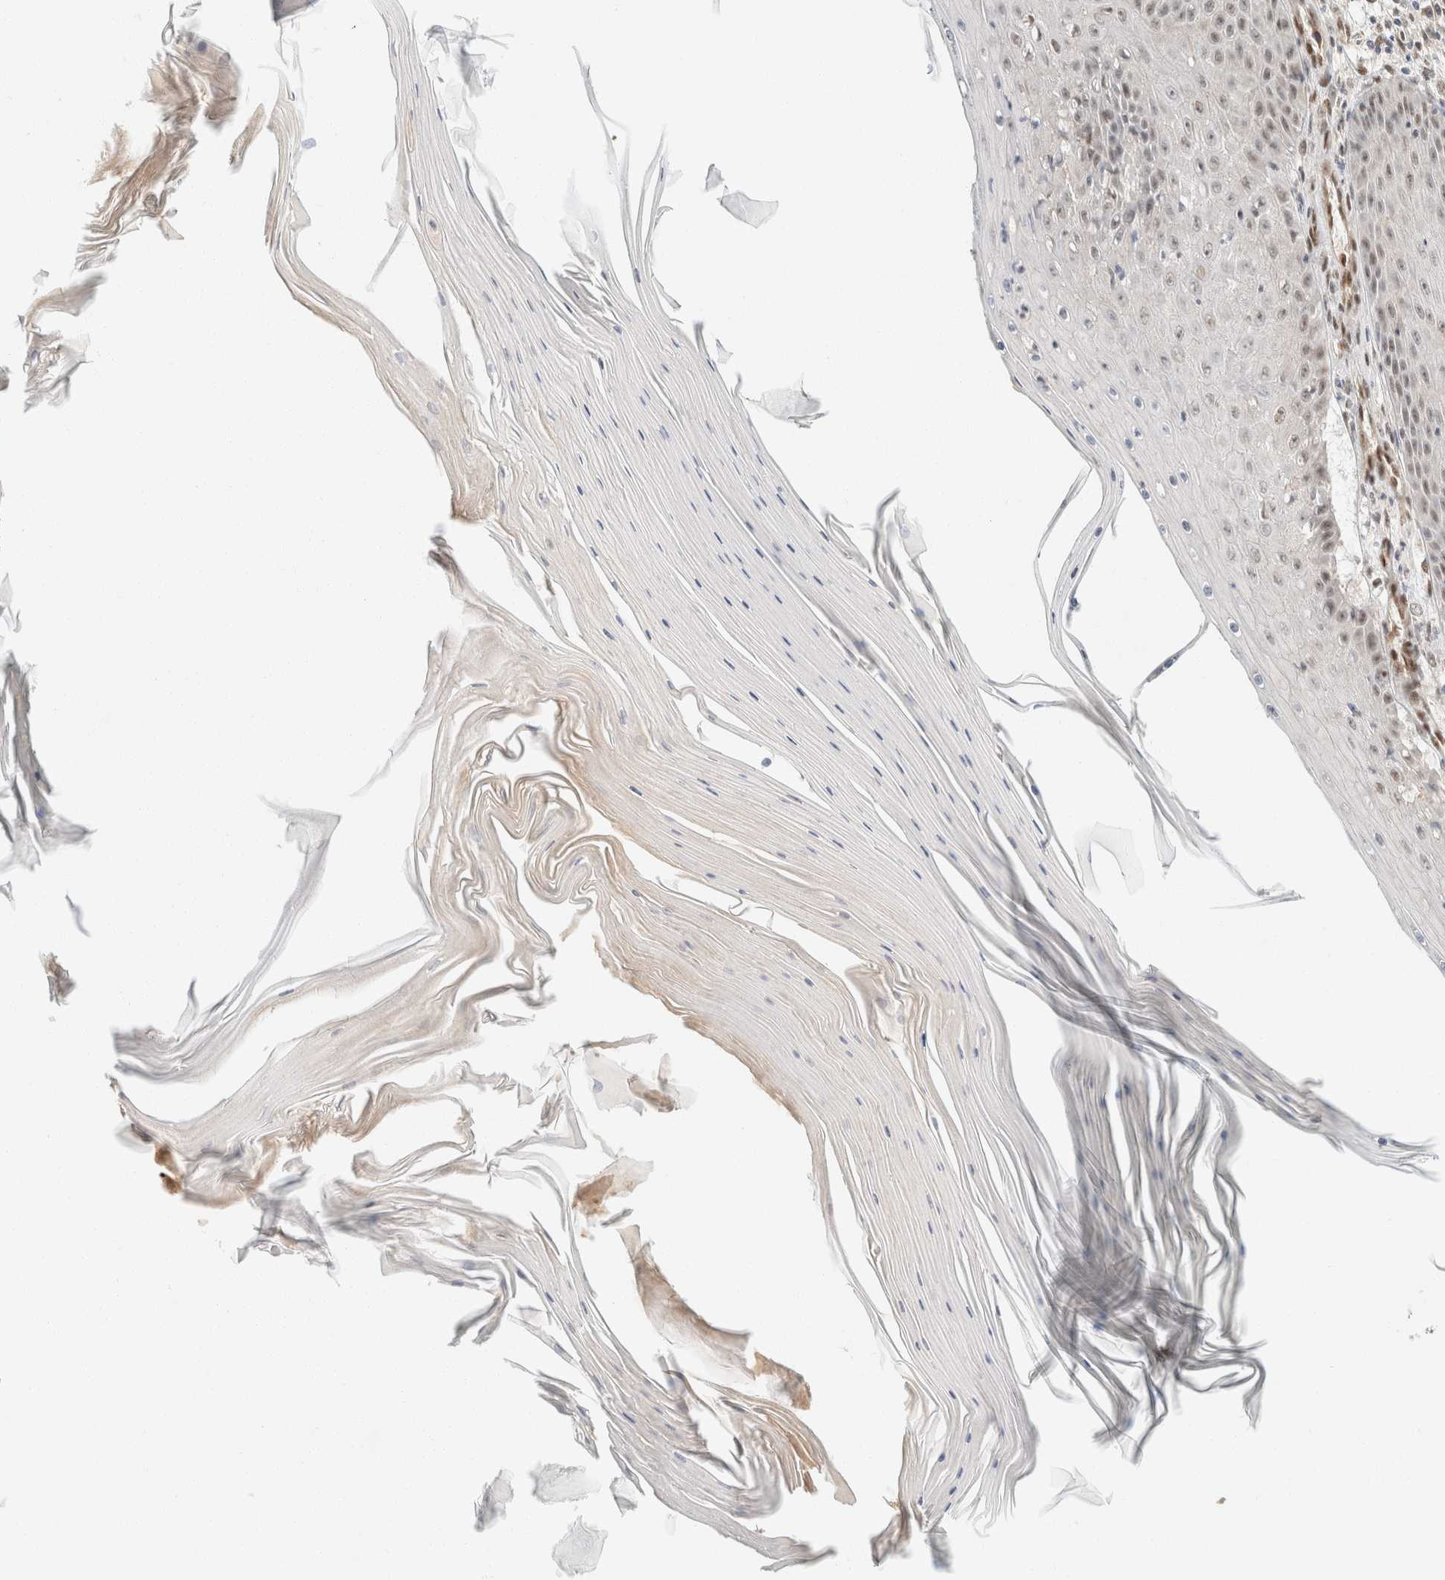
{"staining": {"intensity": "moderate", "quantity": "<25%", "location": "nuclear"}, "tissue": "skin cancer", "cell_type": "Tumor cells", "image_type": "cancer", "snomed": [{"axis": "morphology", "description": "Squamous cell carcinoma, NOS"}, {"axis": "topography", "description": "Skin"}], "caption": "A photomicrograph of human skin cancer stained for a protein shows moderate nuclear brown staining in tumor cells.", "gene": "ZNF768", "patient": {"sex": "female", "age": 73}}